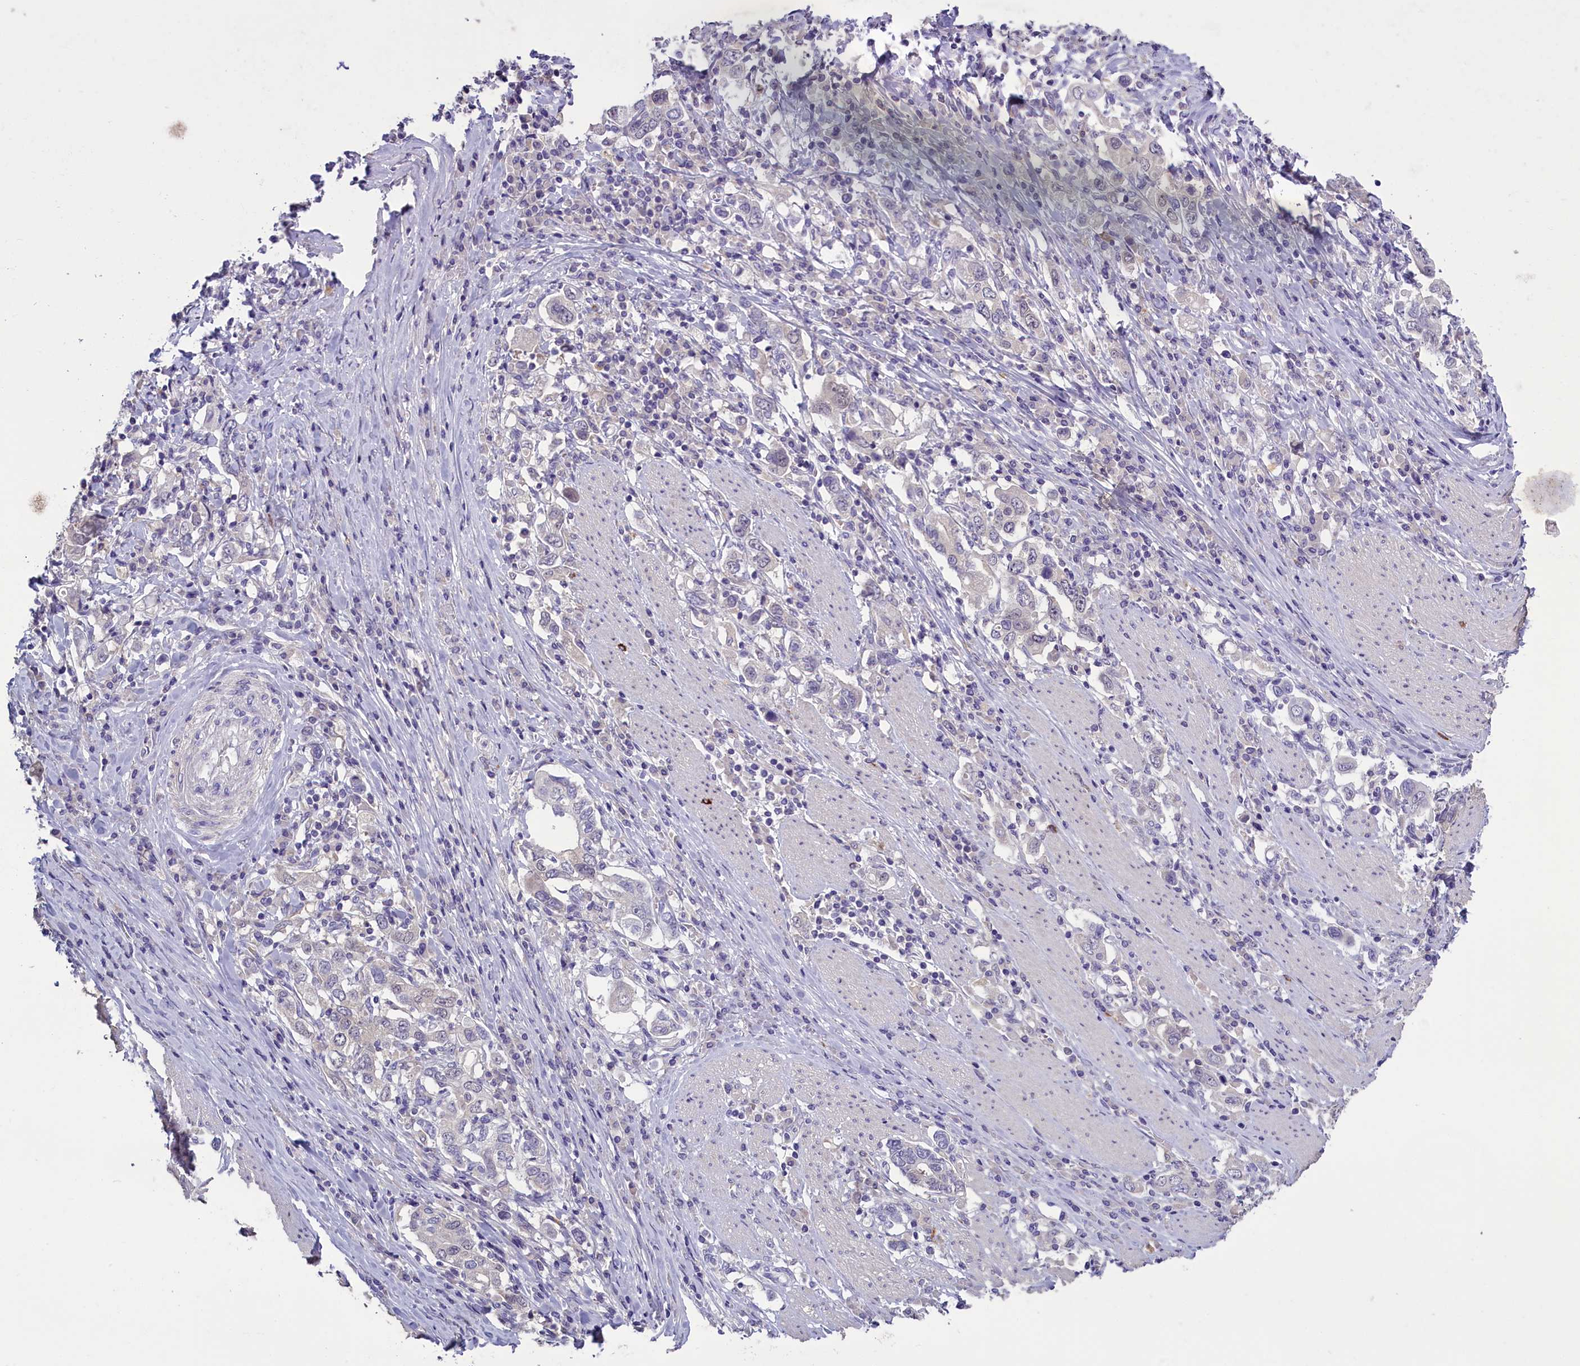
{"staining": {"intensity": "negative", "quantity": "none", "location": "none"}, "tissue": "stomach cancer", "cell_type": "Tumor cells", "image_type": "cancer", "snomed": [{"axis": "morphology", "description": "Adenocarcinoma, NOS"}, {"axis": "topography", "description": "Stomach, upper"}, {"axis": "topography", "description": "Stomach"}], "caption": "Stomach adenocarcinoma was stained to show a protein in brown. There is no significant expression in tumor cells. (Brightfield microscopy of DAB immunohistochemistry (IHC) at high magnification).", "gene": "ENPP6", "patient": {"sex": "male", "age": 62}}